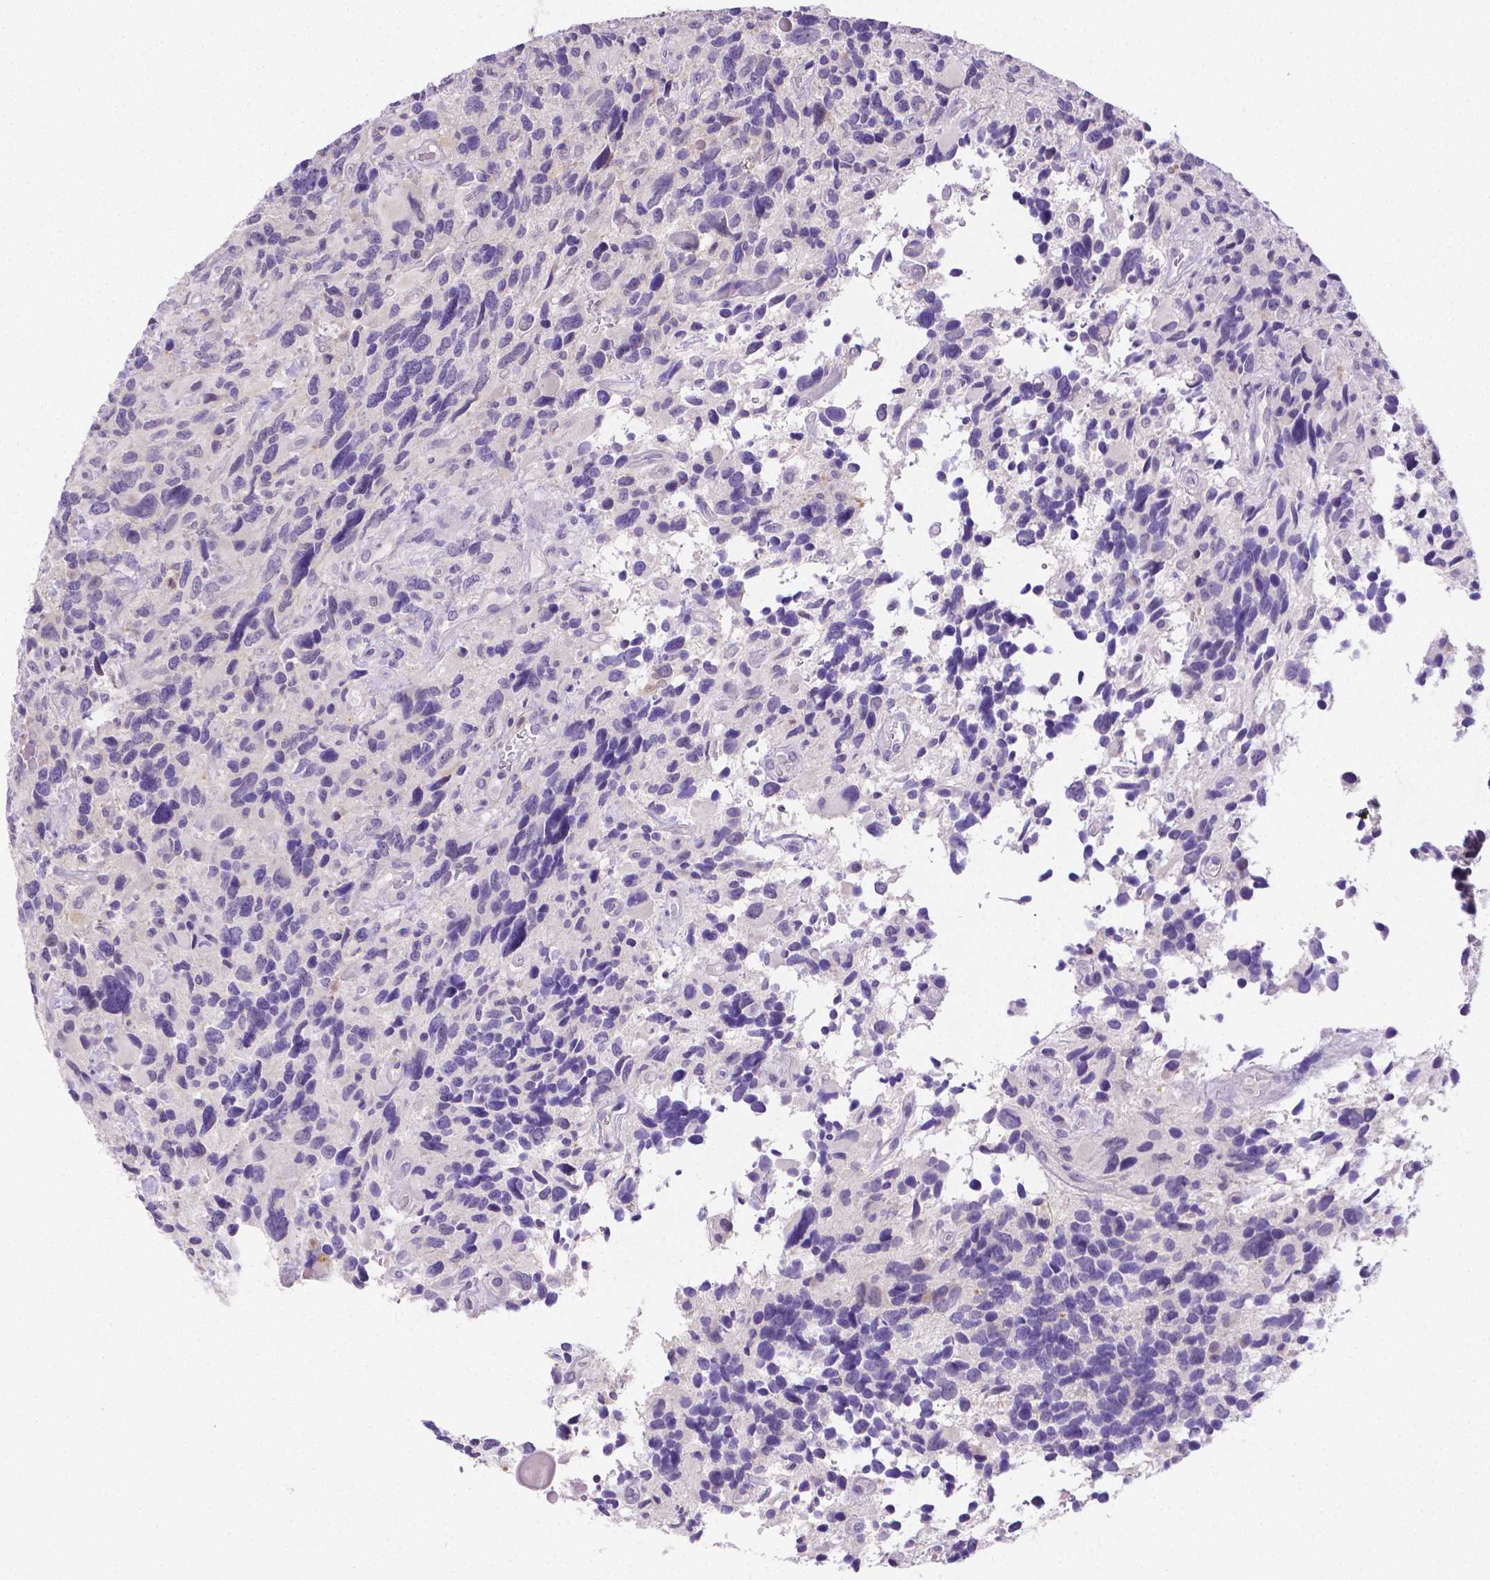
{"staining": {"intensity": "negative", "quantity": "none", "location": "none"}, "tissue": "glioma", "cell_type": "Tumor cells", "image_type": "cancer", "snomed": [{"axis": "morphology", "description": "Glioma, malignant, High grade"}, {"axis": "topography", "description": "Brain"}], "caption": "A photomicrograph of human glioma is negative for staining in tumor cells.", "gene": "NXPH2", "patient": {"sex": "male", "age": 46}}